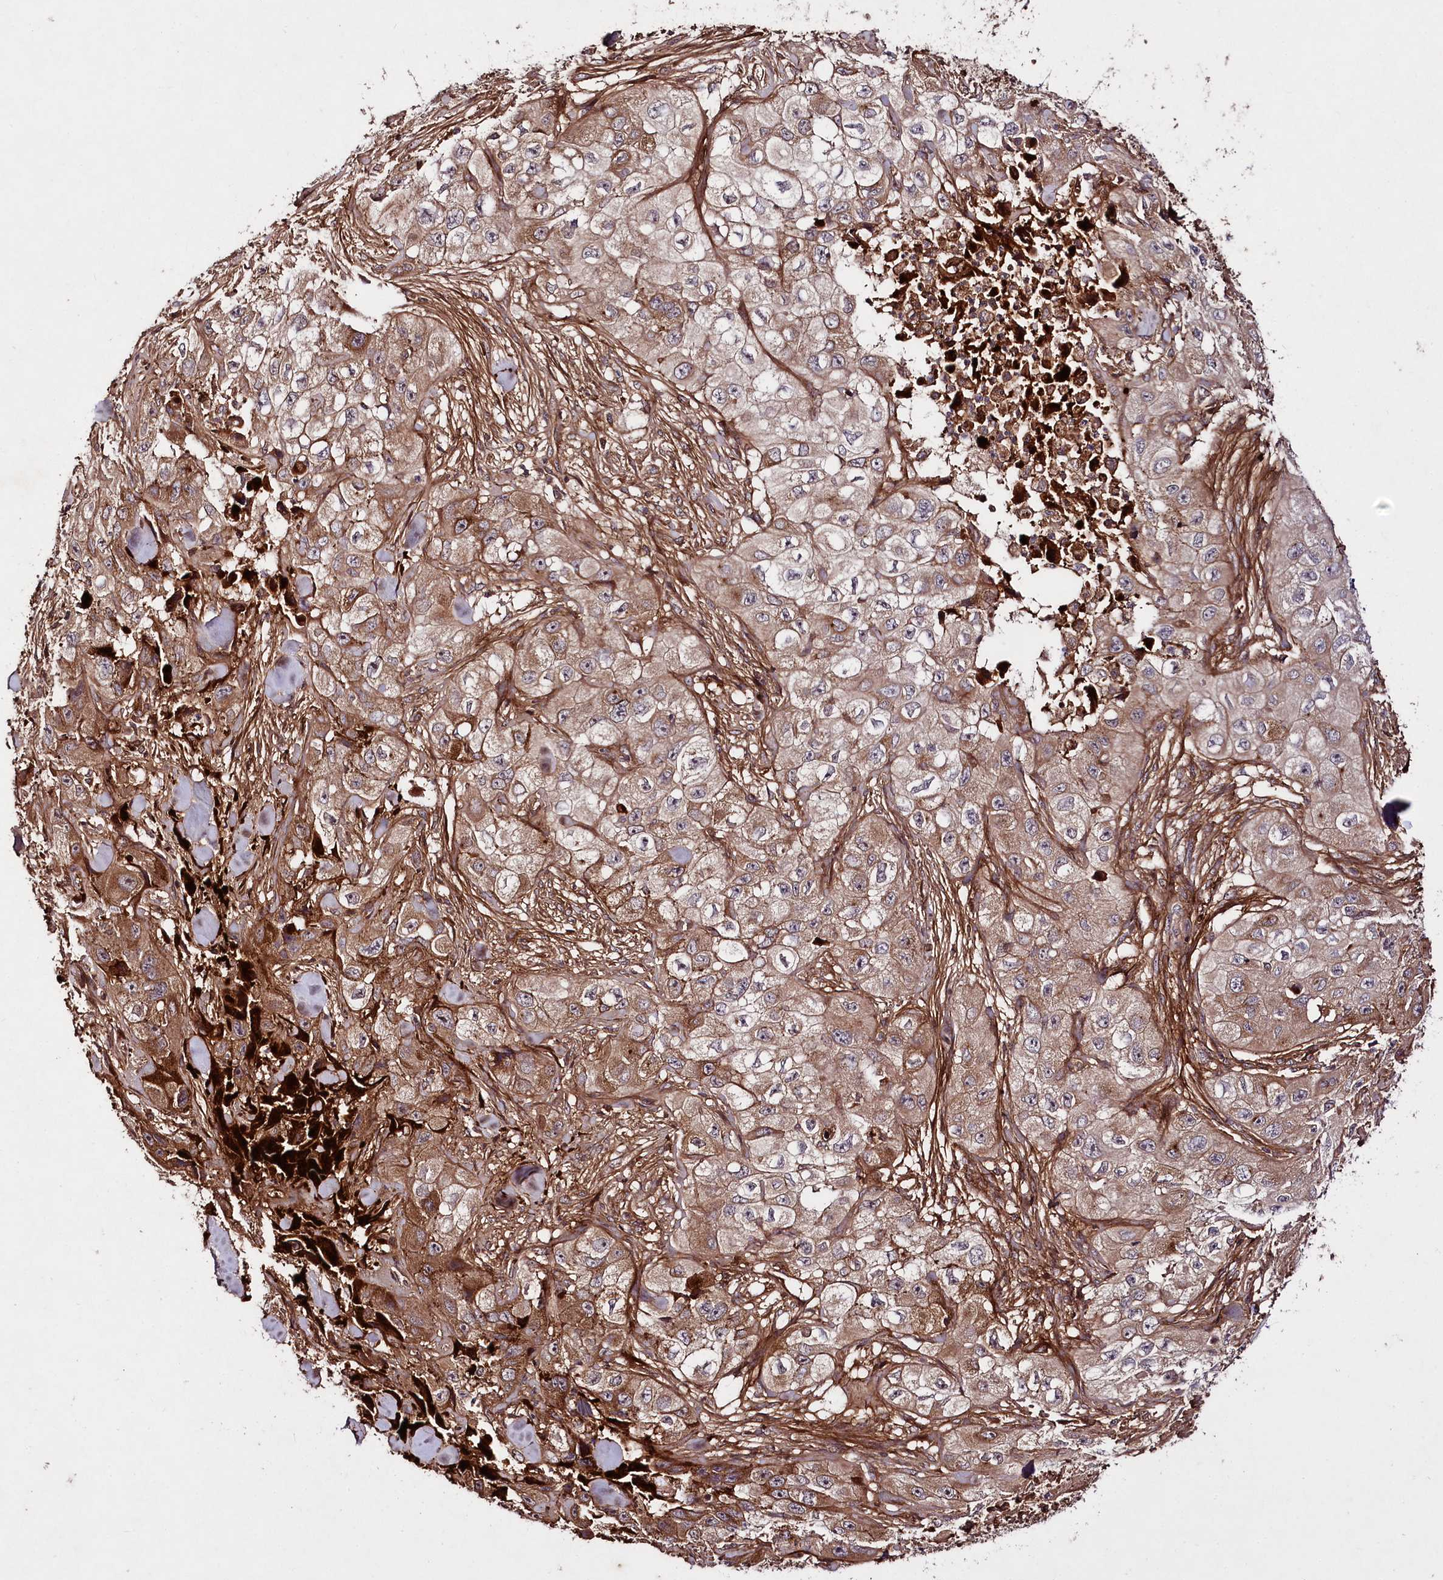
{"staining": {"intensity": "moderate", "quantity": ">75%", "location": "cytoplasmic/membranous"}, "tissue": "skin cancer", "cell_type": "Tumor cells", "image_type": "cancer", "snomed": [{"axis": "morphology", "description": "Squamous cell carcinoma, NOS"}, {"axis": "topography", "description": "Skin"}, {"axis": "topography", "description": "Subcutis"}], "caption": "Protein expression analysis of human skin cancer (squamous cell carcinoma) reveals moderate cytoplasmic/membranous staining in about >75% of tumor cells. The staining was performed using DAB (3,3'-diaminobenzidine) to visualize the protein expression in brown, while the nuclei were stained in blue with hematoxylin (Magnification: 20x).", "gene": "TNPO3", "patient": {"sex": "male", "age": 73}}